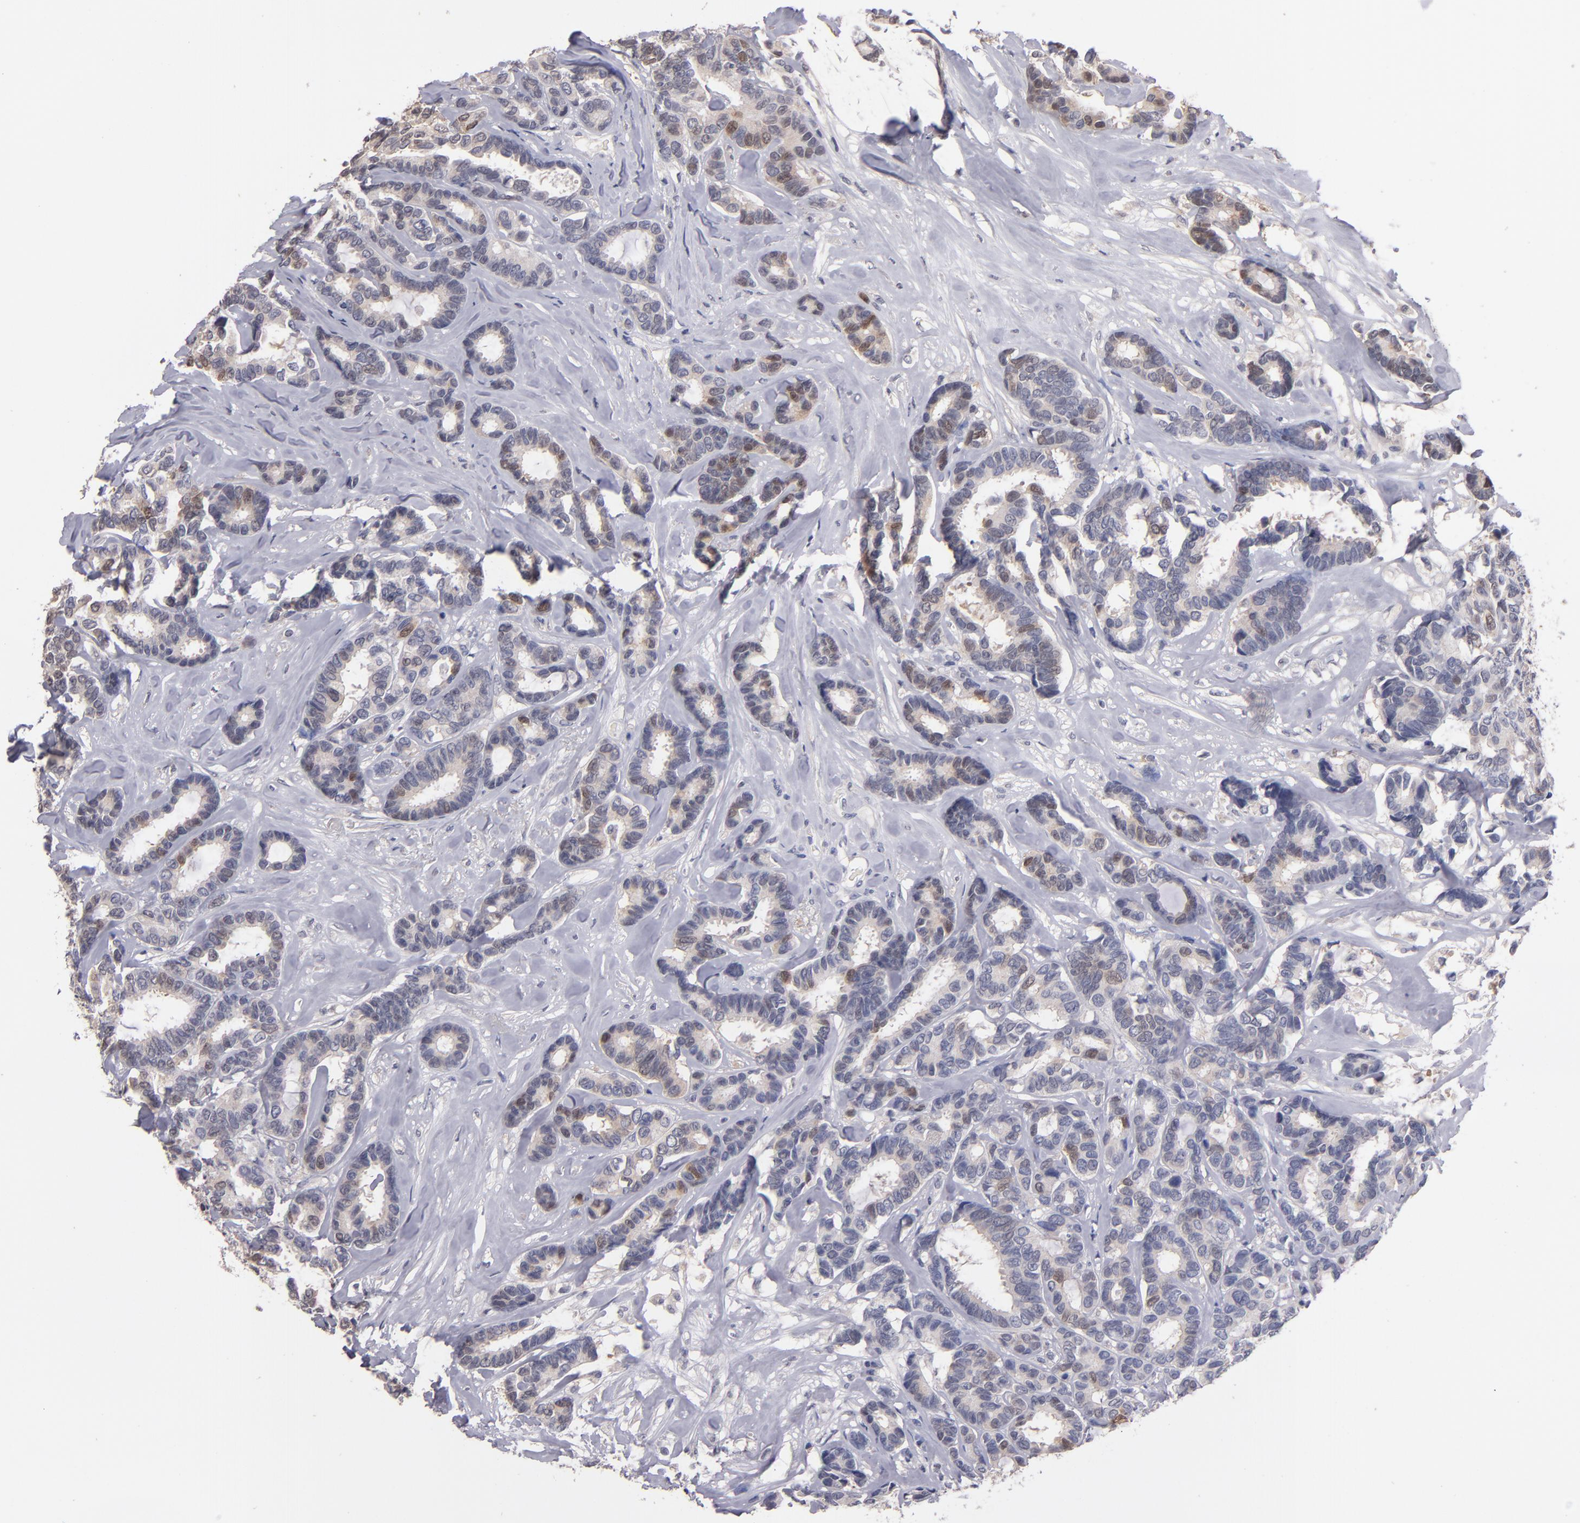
{"staining": {"intensity": "moderate", "quantity": "<25%", "location": "cytoplasmic/membranous,nuclear"}, "tissue": "breast cancer", "cell_type": "Tumor cells", "image_type": "cancer", "snomed": [{"axis": "morphology", "description": "Duct carcinoma"}, {"axis": "topography", "description": "Breast"}], "caption": "The image reveals a brown stain indicating the presence of a protein in the cytoplasmic/membranous and nuclear of tumor cells in breast intraductal carcinoma.", "gene": "S100A1", "patient": {"sex": "female", "age": 87}}